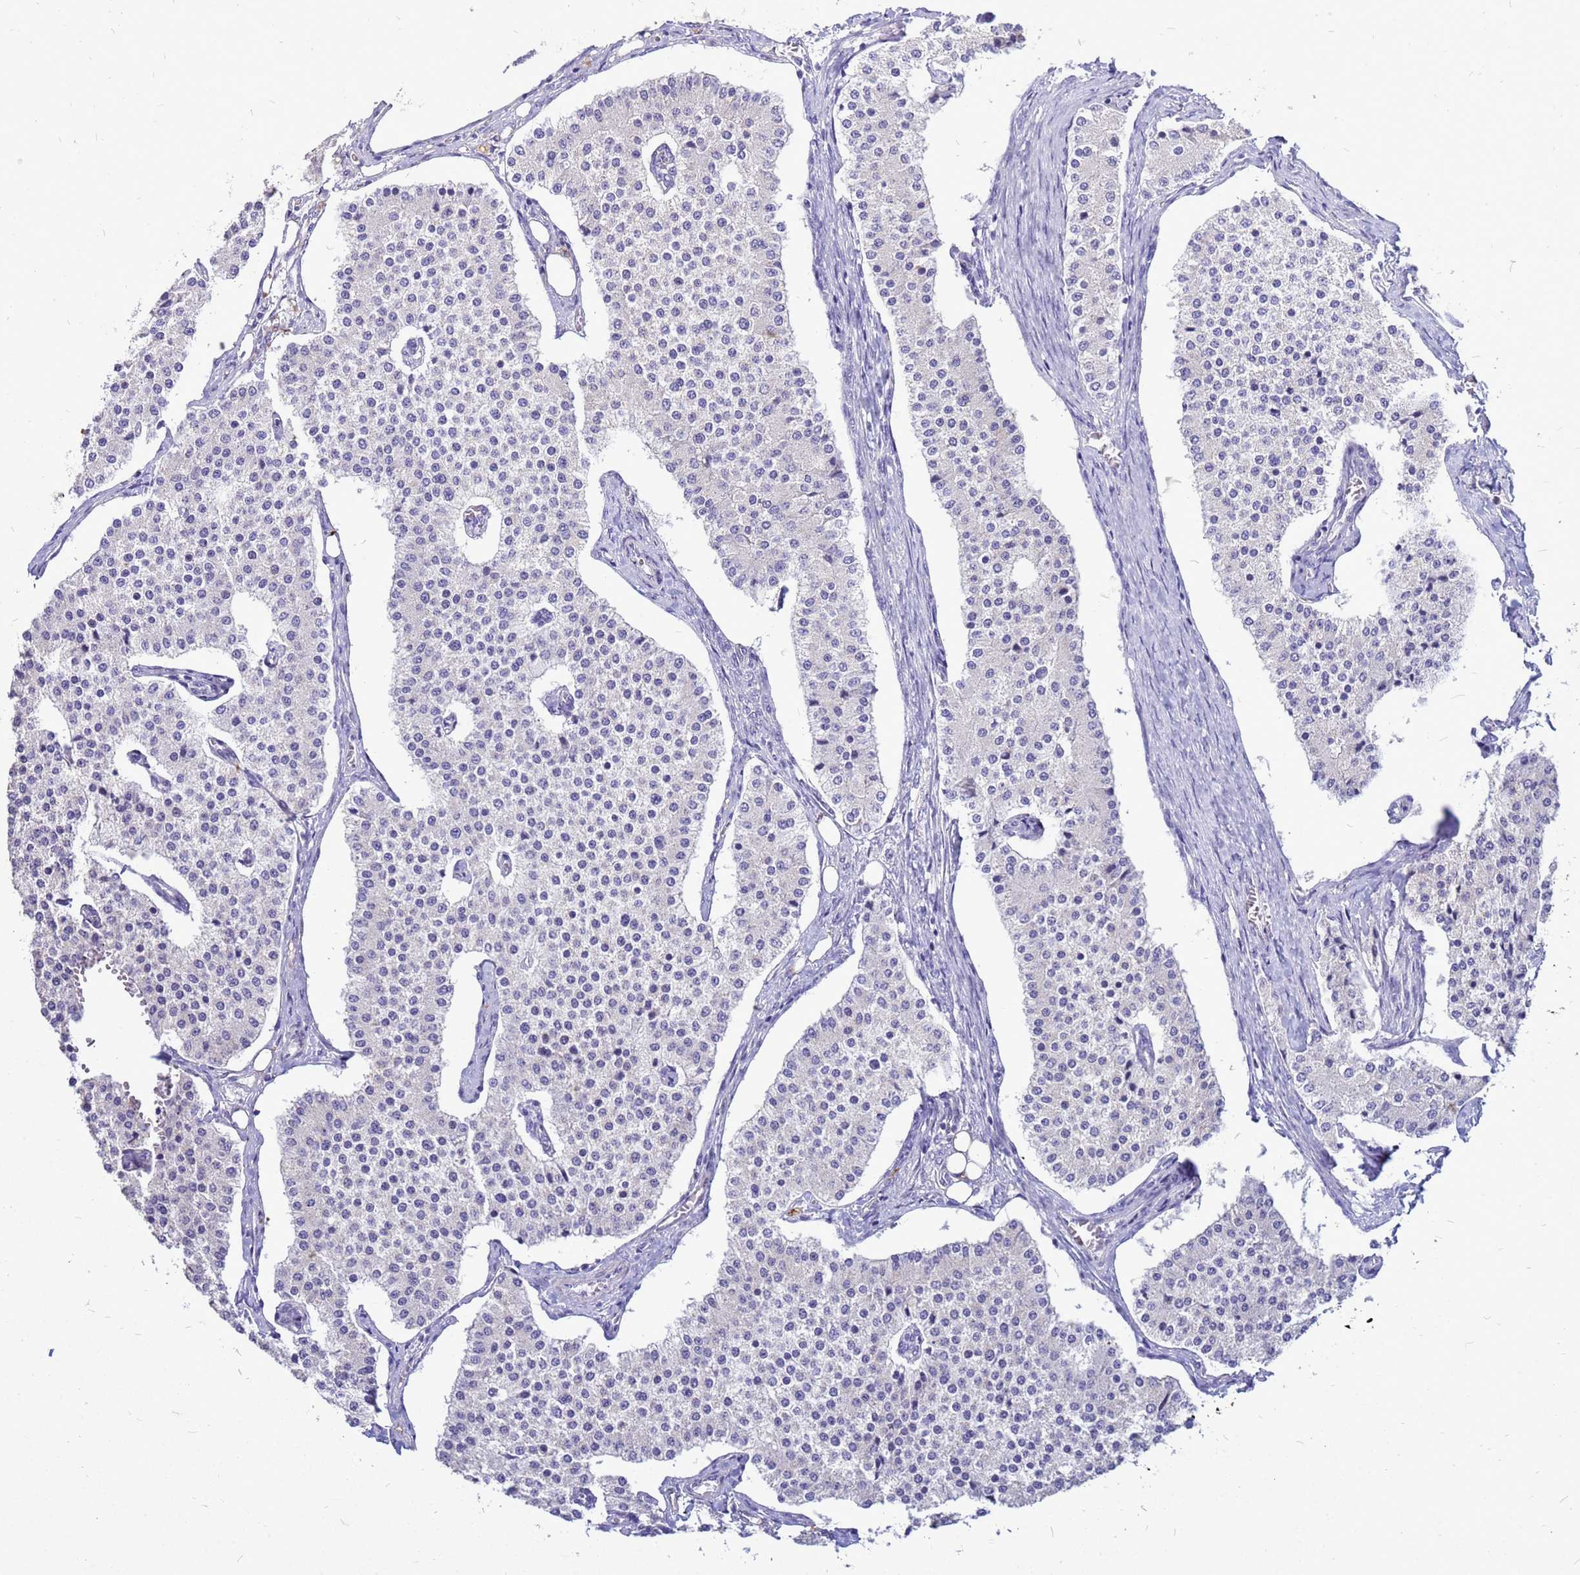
{"staining": {"intensity": "negative", "quantity": "none", "location": "none"}, "tissue": "carcinoid", "cell_type": "Tumor cells", "image_type": "cancer", "snomed": [{"axis": "morphology", "description": "Carcinoid, malignant, NOS"}, {"axis": "topography", "description": "Colon"}], "caption": "Immunohistochemistry photomicrograph of neoplastic tissue: human carcinoid stained with DAB (3,3'-diaminobenzidine) displays no significant protein expression in tumor cells.", "gene": "AKR1C1", "patient": {"sex": "female", "age": 52}}